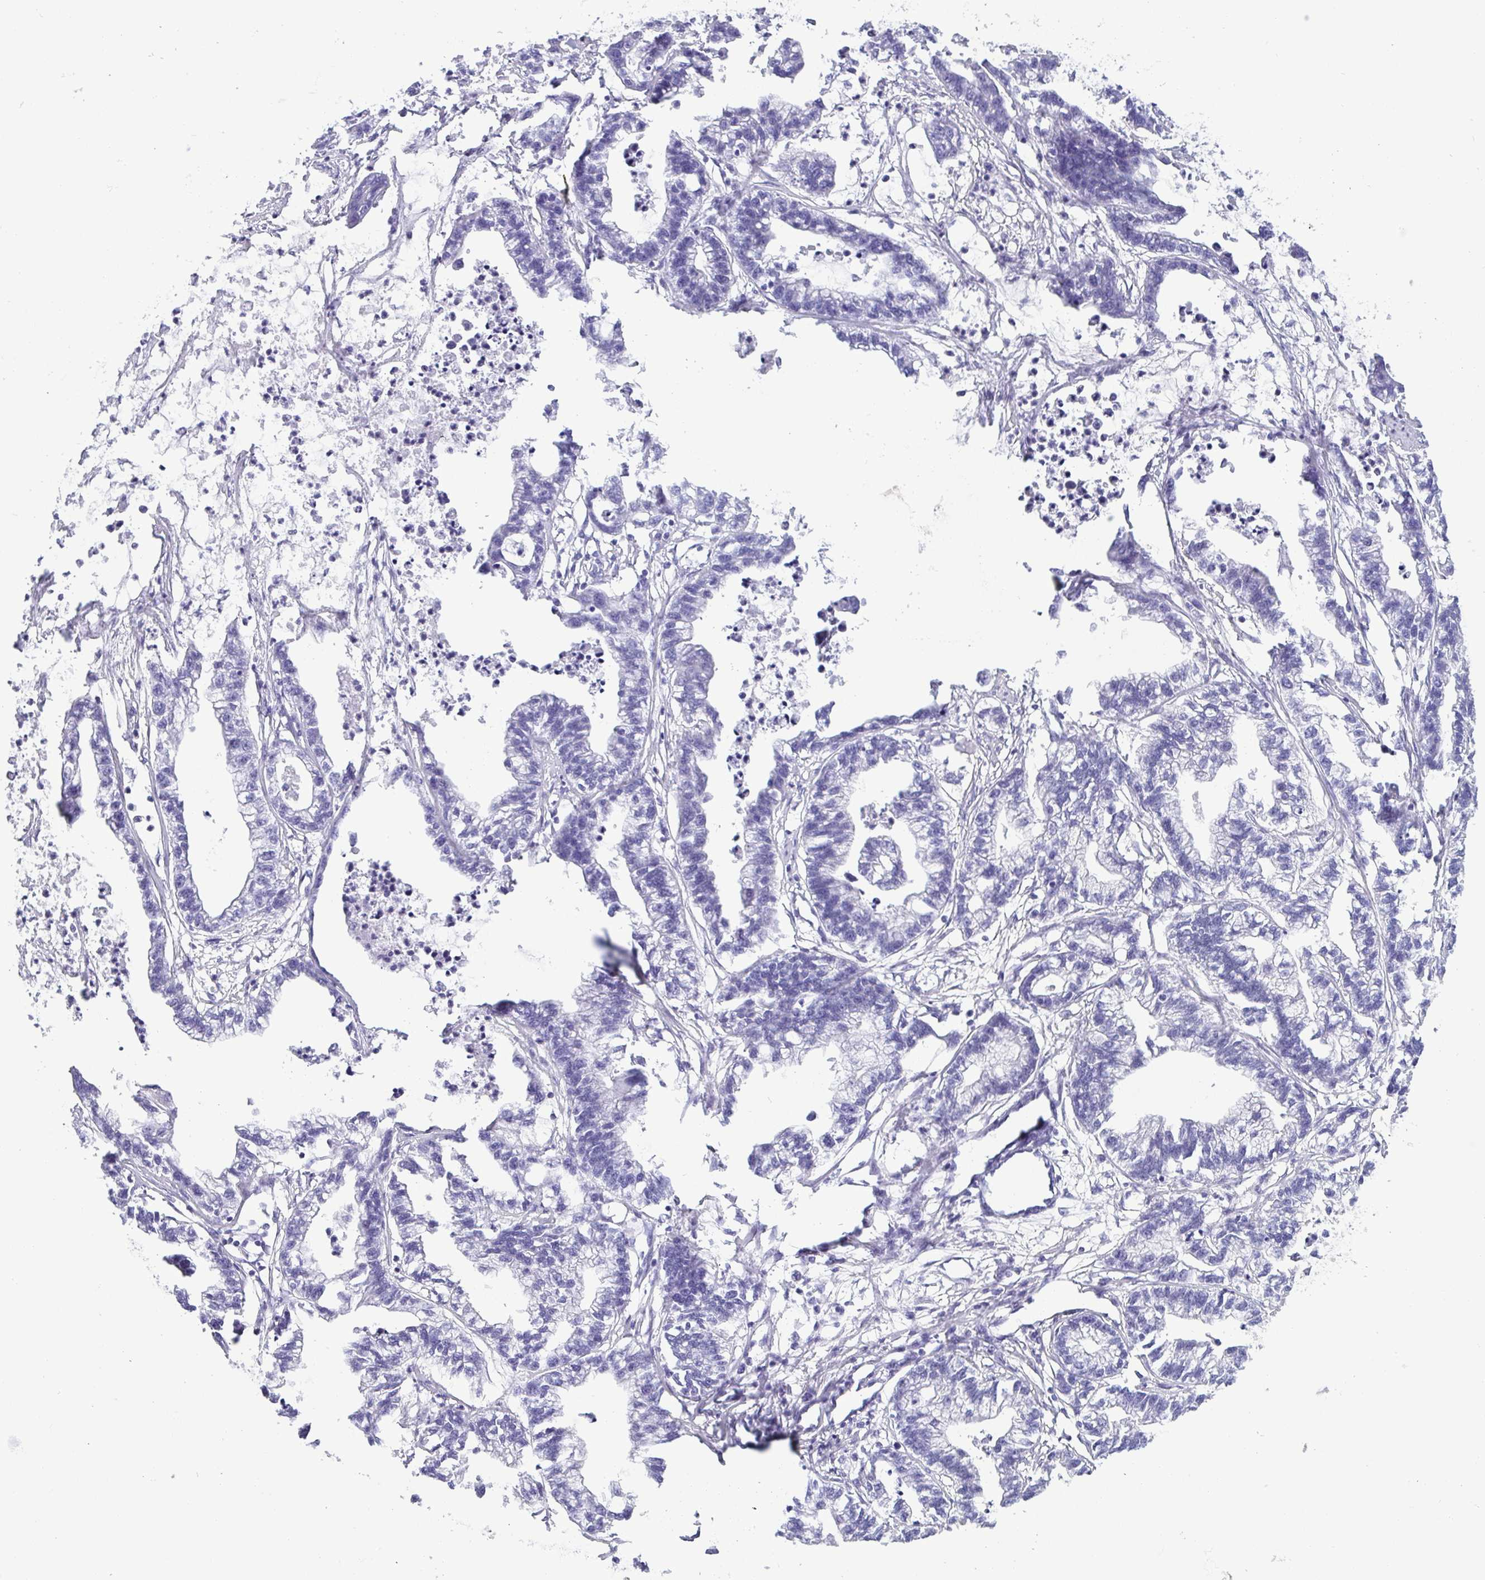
{"staining": {"intensity": "negative", "quantity": "none", "location": "none"}, "tissue": "stomach cancer", "cell_type": "Tumor cells", "image_type": "cancer", "snomed": [{"axis": "morphology", "description": "Adenocarcinoma, NOS"}, {"axis": "topography", "description": "Stomach"}], "caption": "The immunohistochemistry photomicrograph has no significant staining in tumor cells of adenocarcinoma (stomach) tissue.", "gene": "SUGP2", "patient": {"sex": "male", "age": 83}}